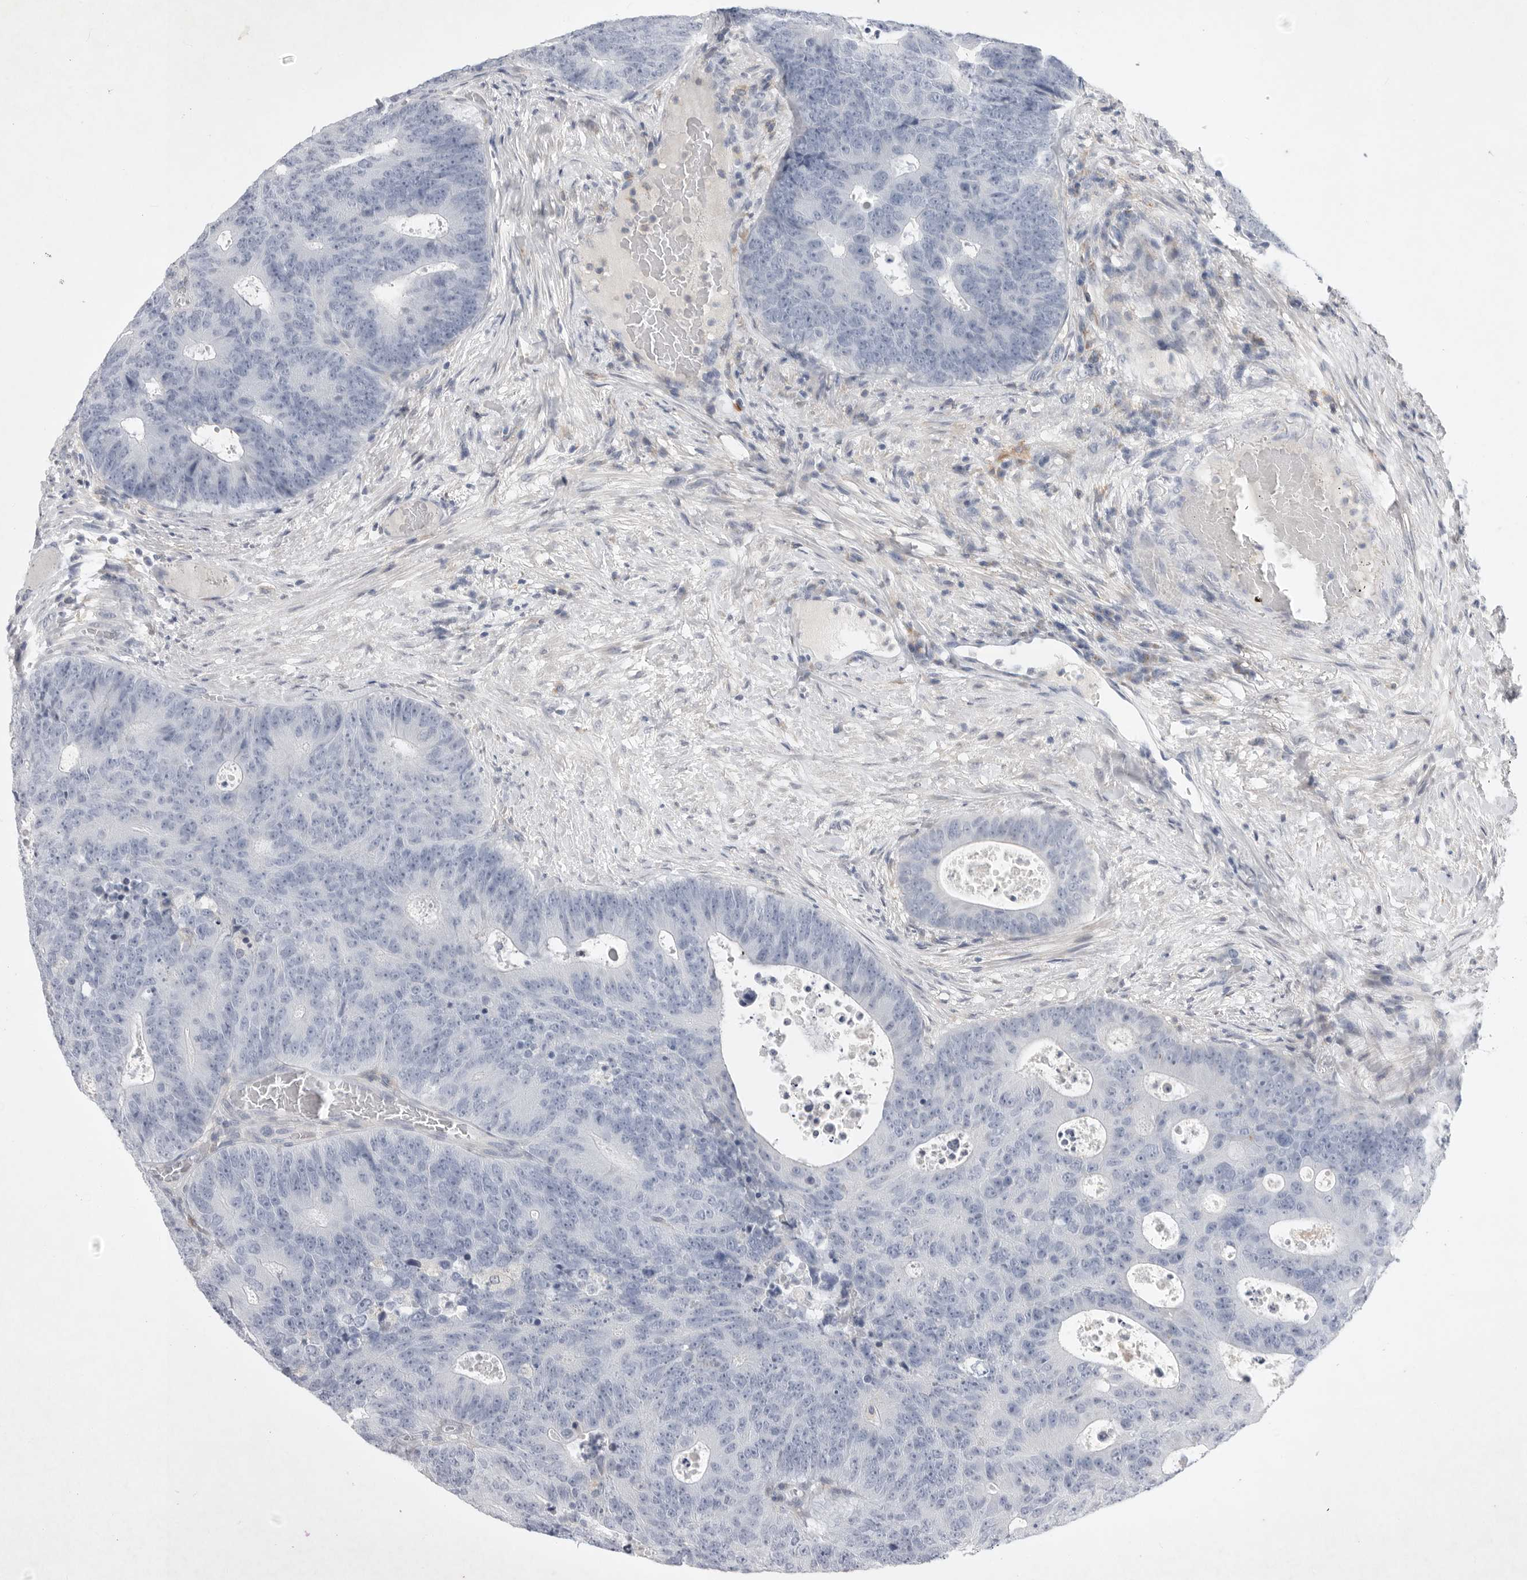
{"staining": {"intensity": "negative", "quantity": "none", "location": "none"}, "tissue": "colorectal cancer", "cell_type": "Tumor cells", "image_type": "cancer", "snomed": [{"axis": "morphology", "description": "Adenocarcinoma, NOS"}, {"axis": "topography", "description": "Colon"}], "caption": "An immunohistochemistry (IHC) photomicrograph of colorectal cancer is shown. There is no staining in tumor cells of colorectal cancer. (Stains: DAB (3,3'-diaminobenzidine) immunohistochemistry with hematoxylin counter stain, Microscopy: brightfield microscopy at high magnification).", "gene": "SIGLEC10", "patient": {"sex": "male", "age": 87}}